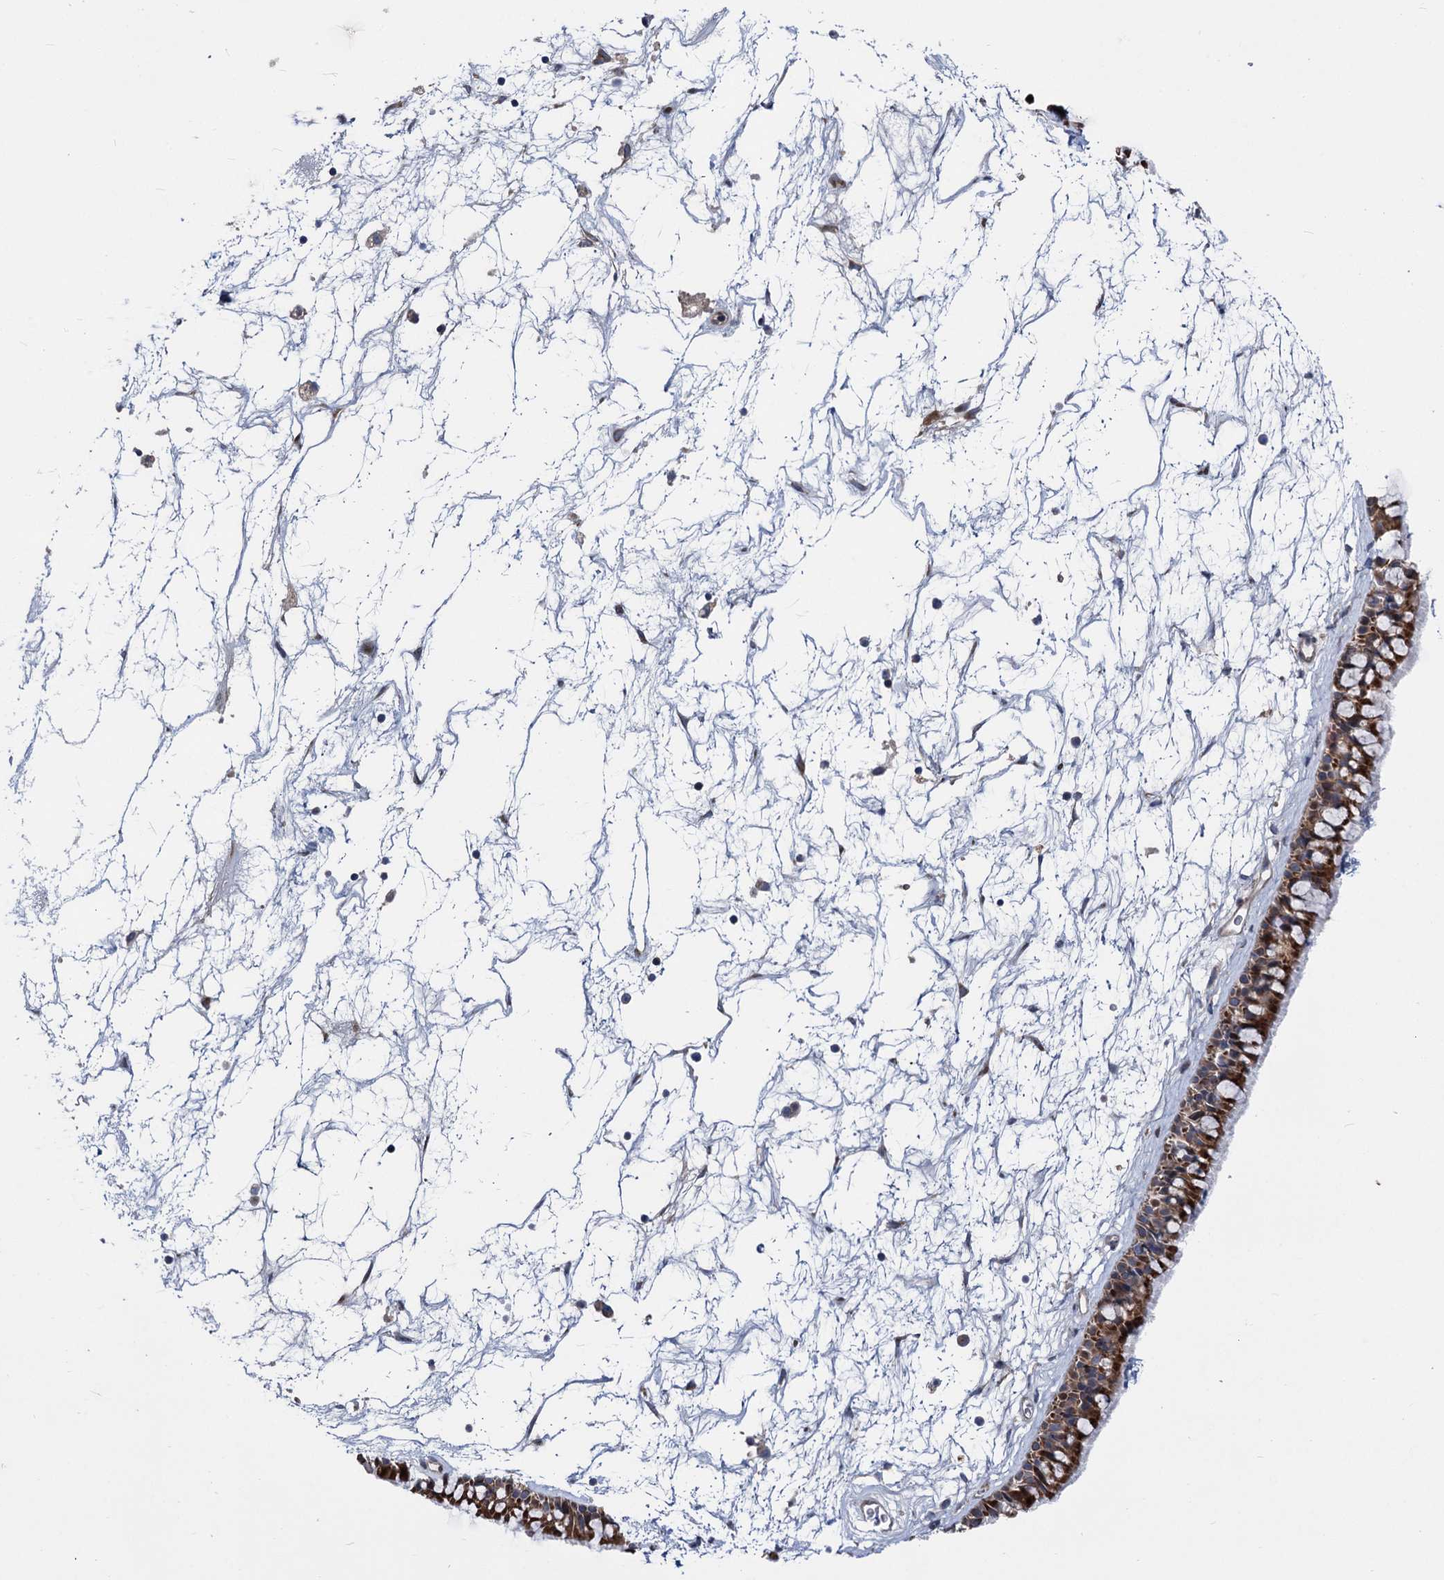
{"staining": {"intensity": "strong", "quantity": ">75%", "location": "cytoplasmic/membranous"}, "tissue": "nasopharynx", "cell_type": "Respiratory epithelial cells", "image_type": "normal", "snomed": [{"axis": "morphology", "description": "Normal tissue, NOS"}, {"axis": "topography", "description": "Nasopharynx"}], "caption": "Immunohistochemical staining of normal nasopharynx shows strong cytoplasmic/membranous protein staining in approximately >75% of respiratory epithelial cells.", "gene": "UBR1", "patient": {"sex": "male", "age": 64}}